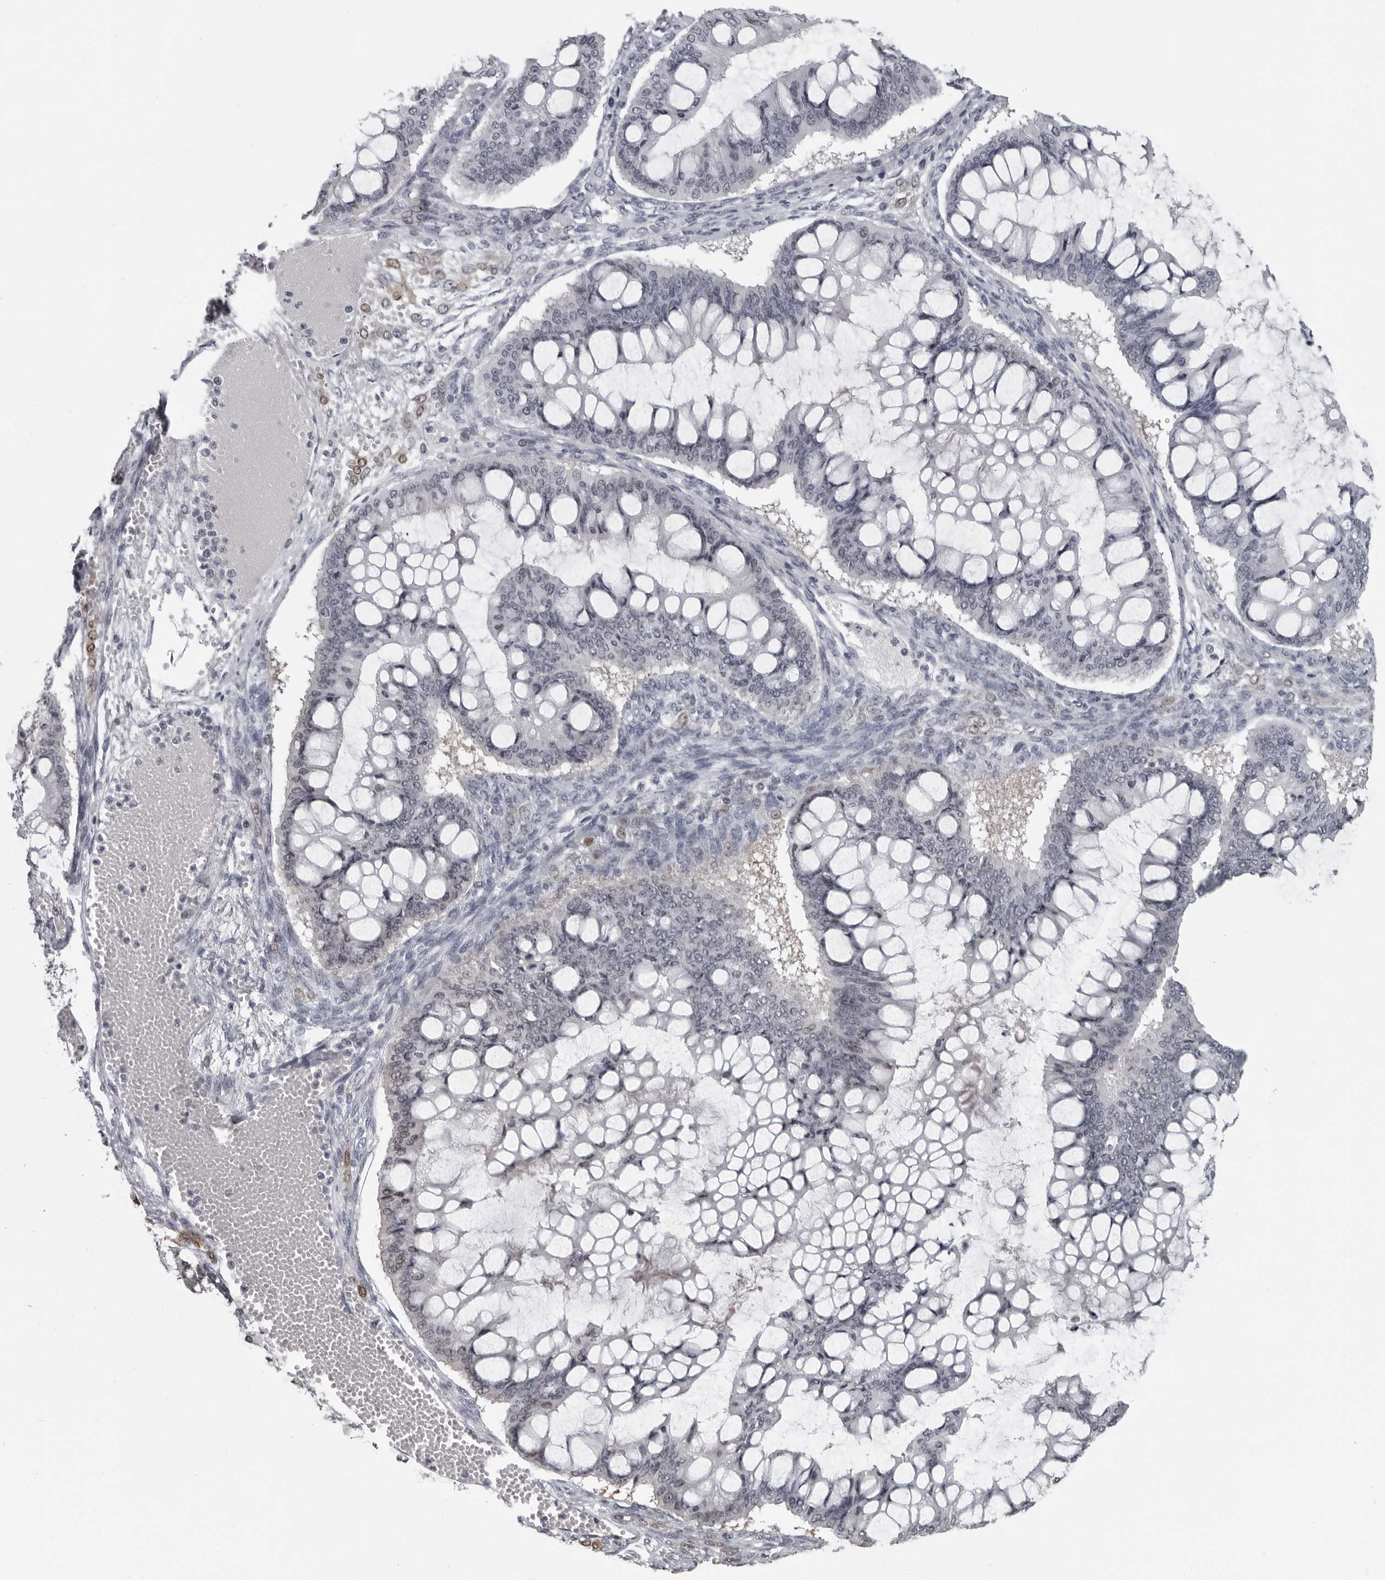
{"staining": {"intensity": "negative", "quantity": "none", "location": "none"}, "tissue": "ovarian cancer", "cell_type": "Tumor cells", "image_type": "cancer", "snomed": [{"axis": "morphology", "description": "Cystadenocarcinoma, mucinous, NOS"}, {"axis": "topography", "description": "Ovary"}], "caption": "Human mucinous cystadenocarcinoma (ovarian) stained for a protein using immunohistochemistry displays no expression in tumor cells.", "gene": "LZIC", "patient": {"sex": "female", "age": 73}}